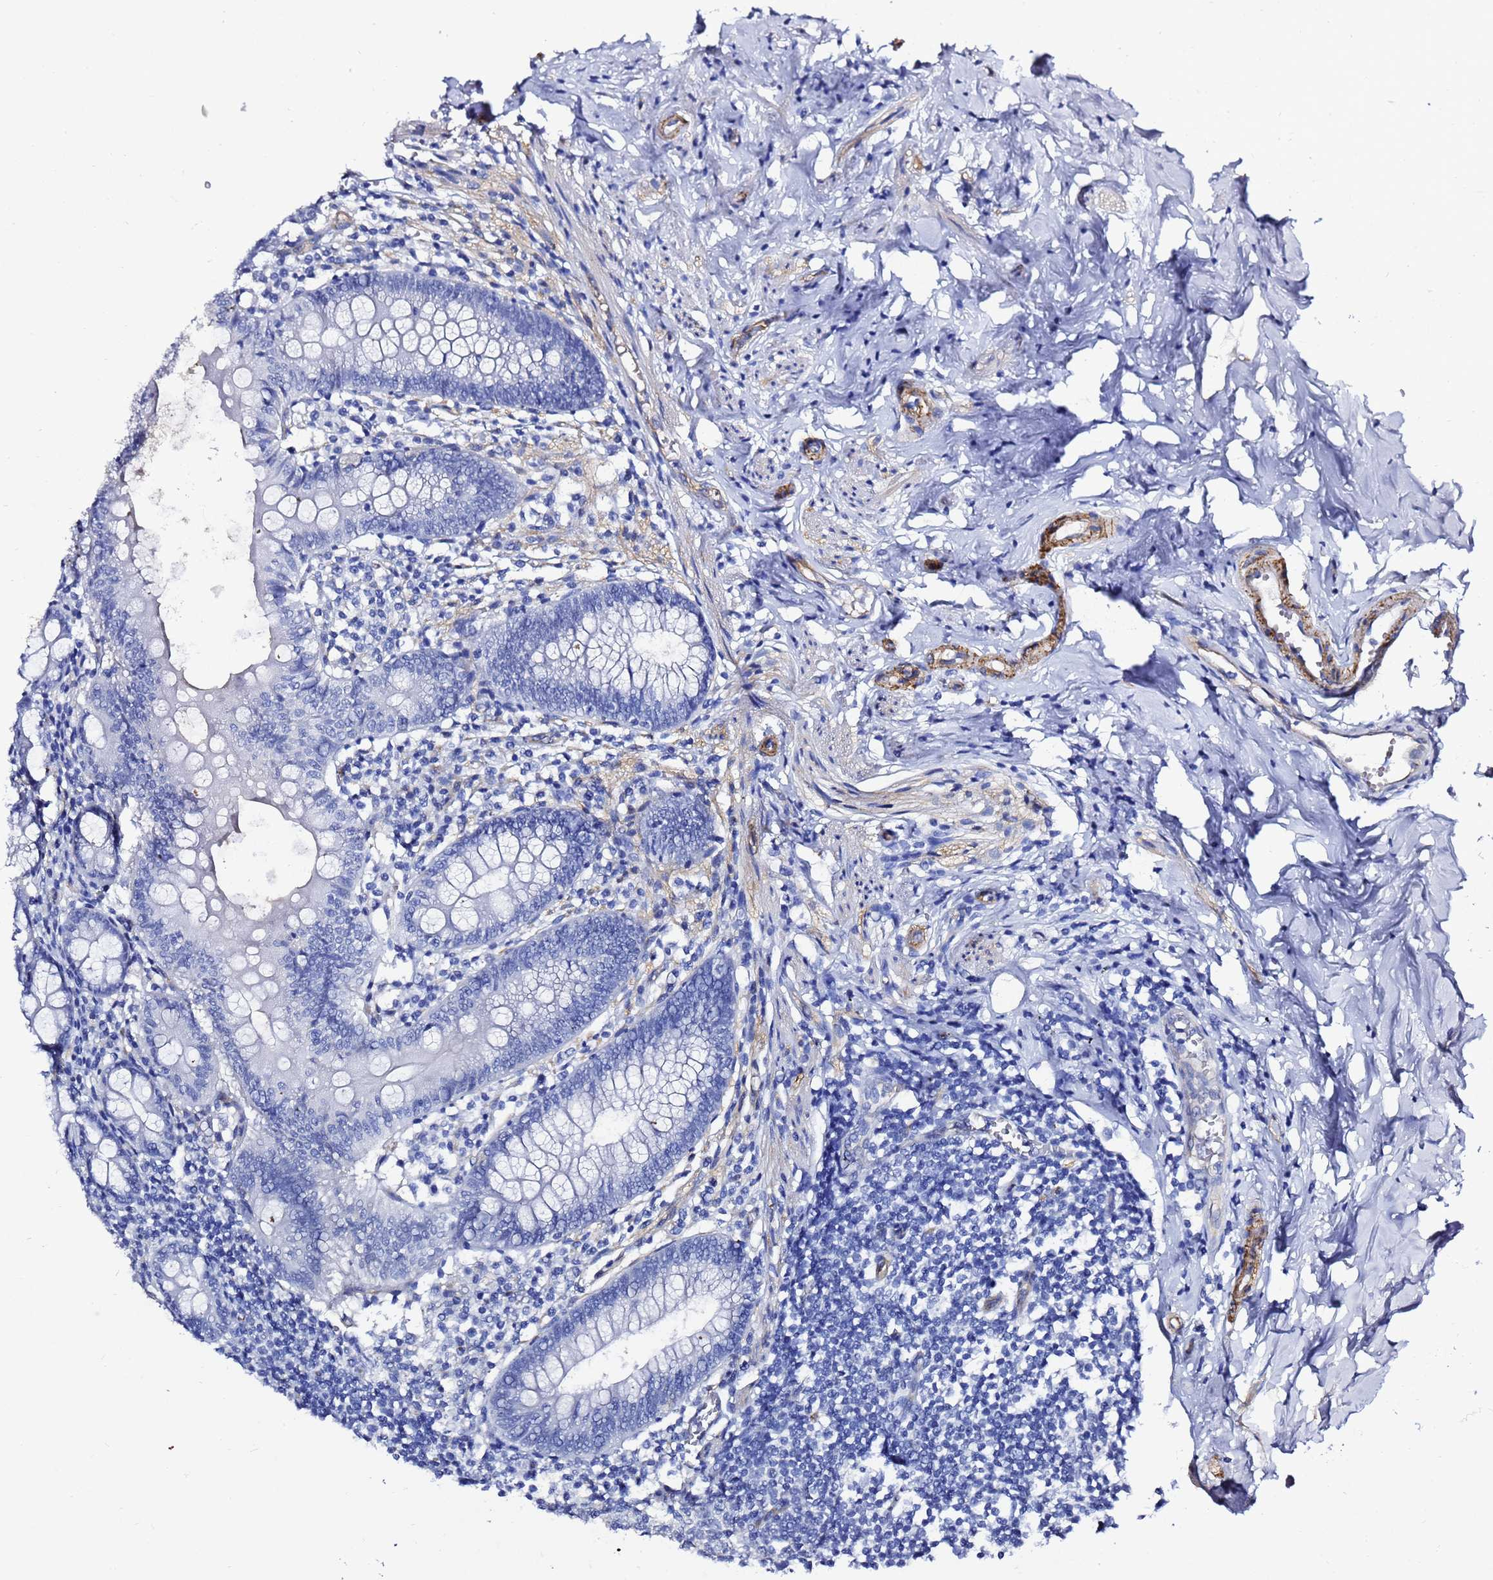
{"staining": {"intensity": "negative", "quantity": "none", "location": "none"}, "tissue": "appendix", "cell_type": "Glandular cells", "image_type": "normal", "snomed": [{"axis": "morphology", "description": "Normal tissue, NOS"}, {"axis": "topography", "description": "Appendix"}], "caption": "This is an IHC image of normal appendix. There is no positivity in glandular cells.", "gene": "DEFB104A", "patient": {"sex": "female", "age": 51}}